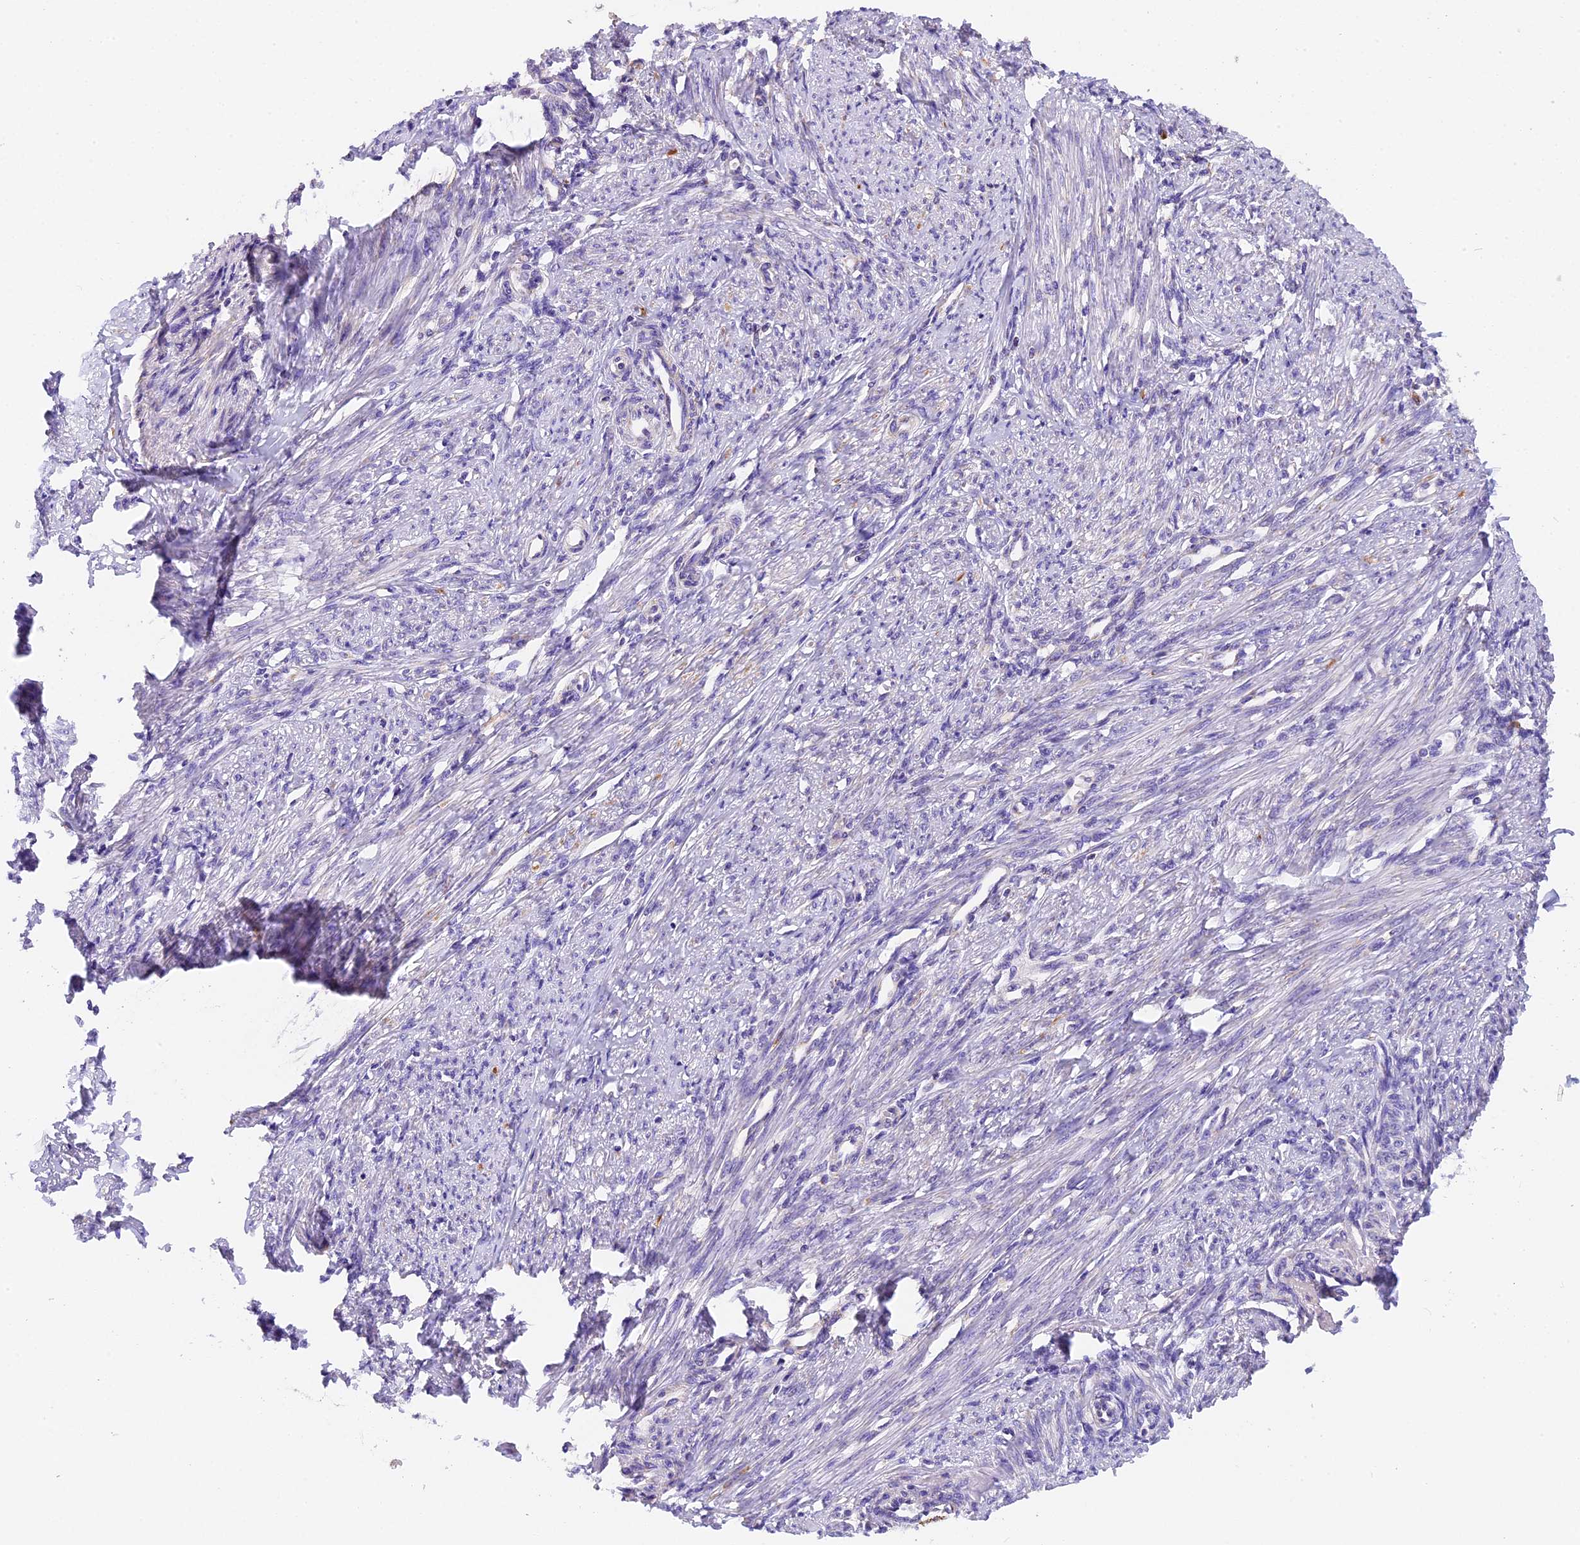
{"staining": {"intensity": "negative", "quantity": "none", "location": "none"}, "tissue": "smooth muscle", "cell_type": "Smooth muscle cells", "image_type": "normal", "snomed": [{"axis": "morphology", "description": "Normal tissue, NOS"}, {"axis": "topography", "description": "Smooth muscle"}, {"axis": "topography", "description": "Uterus"}], "caption": "Immunohistochemistry histopathology image of unremarkable smooth muscle: smooth muscle stained with DAB demonstrates no significant protein staining in smooth muscle cells. (DAB (3,3'-diaminobenzidine) immunohistochemistry (IHC) visualized using brightfield microscopy, high magnification).", "gene": "MGME1", "patient": {"sex": "female", "age": 59}}